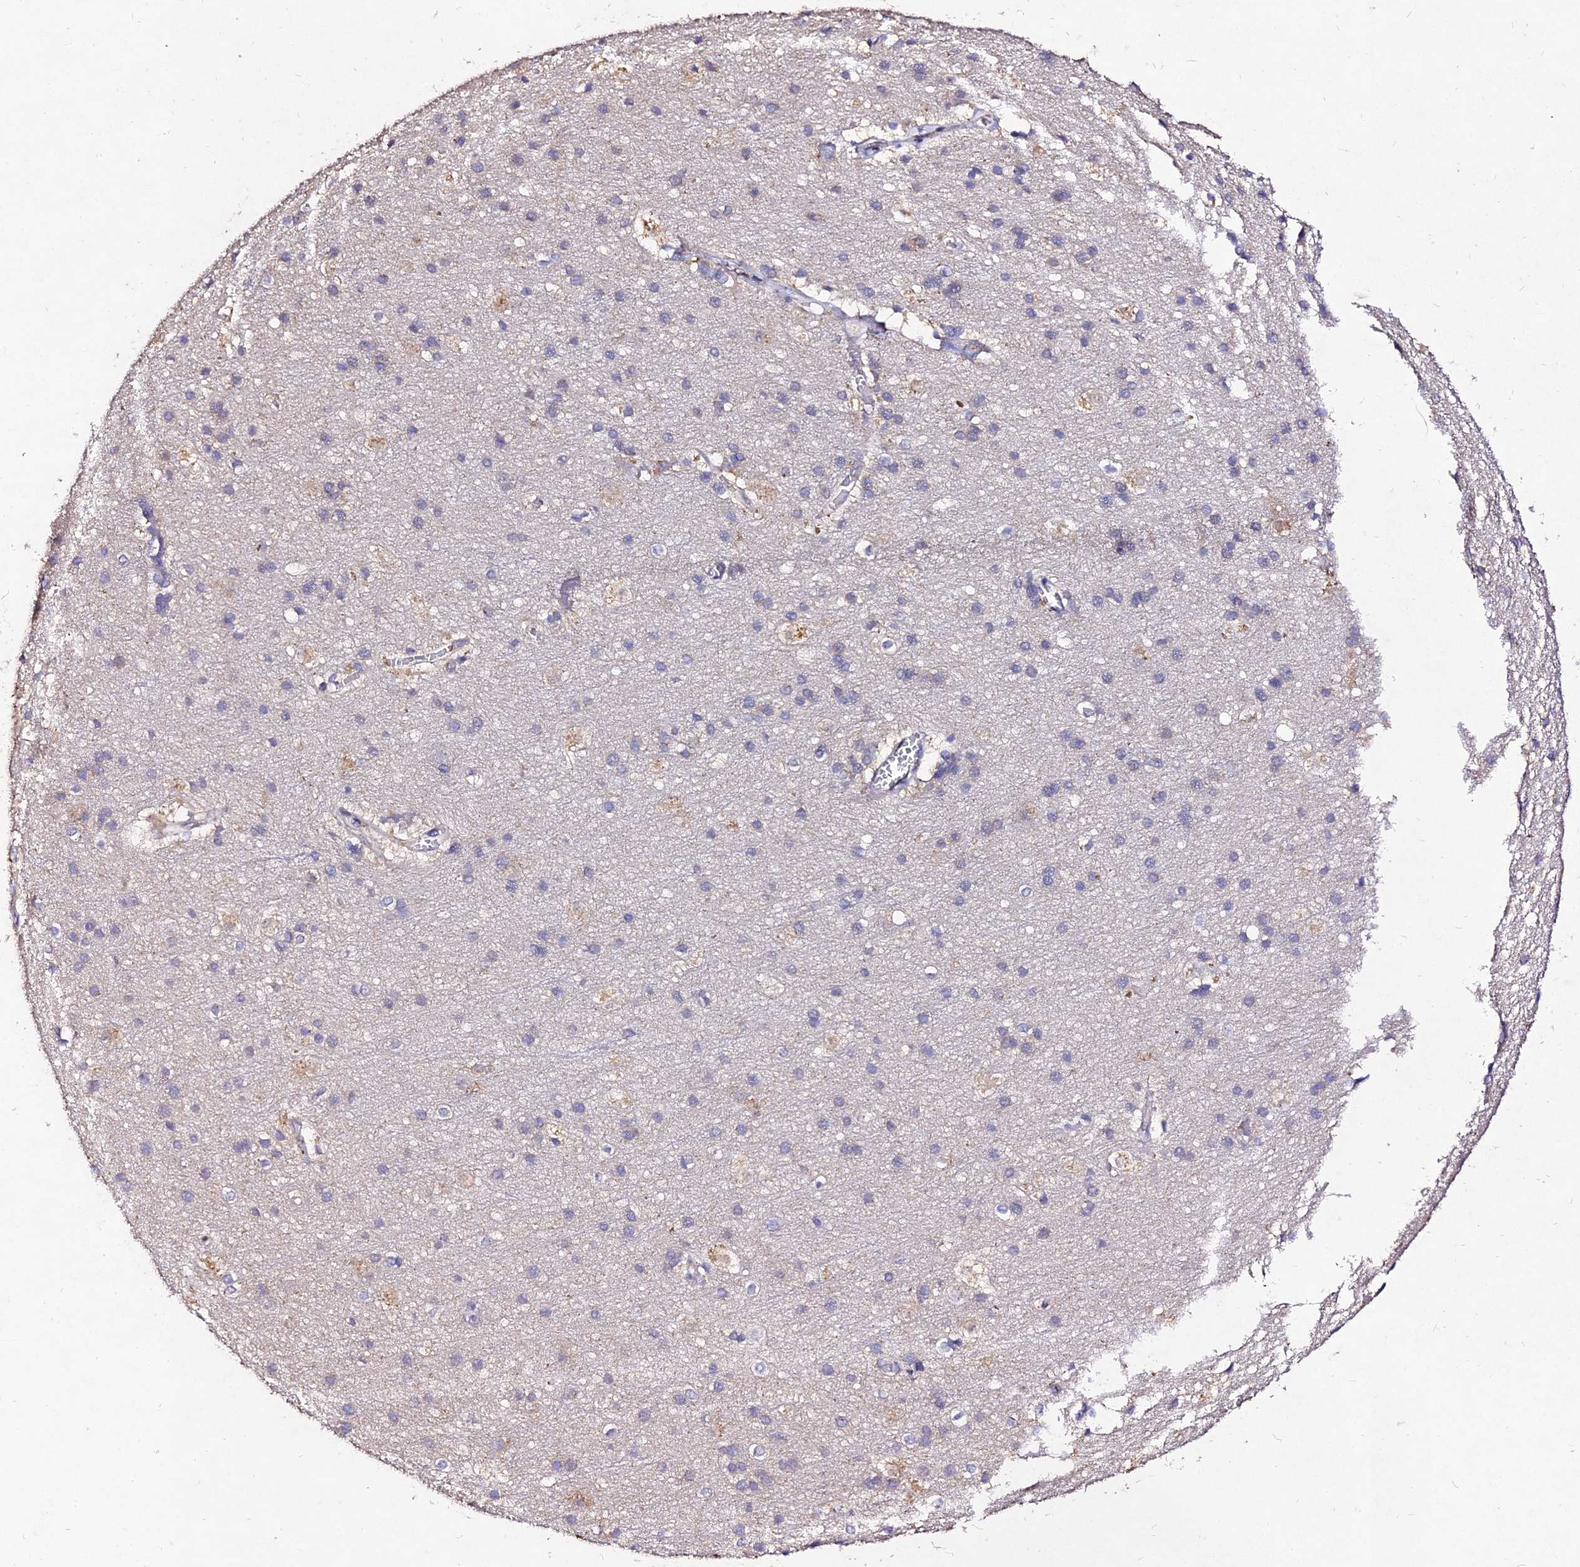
{"staining": {"intensity": "weak", "quantity": ">75%", "location": "cytoplasmic/membranous"}, "tissue": "cerebral cortex", "cell_type": "Endothelial cells", "image_type": "normal", "snomed": [{"axis": "morphology", "description": "Normal tissue, NOS"}, {"axis": "topography", "description": "Cerebral cortex"}], "caption": "This histopathology image demonstrates immunohistochemistry (IHC) staining of benign cerebral cortex, with low weak cytoplasmic/membranous positivity in approximately >75% of endothelial cells.", "gene": "AP3M1", "patient": {"sex": "male", "age": 54}}